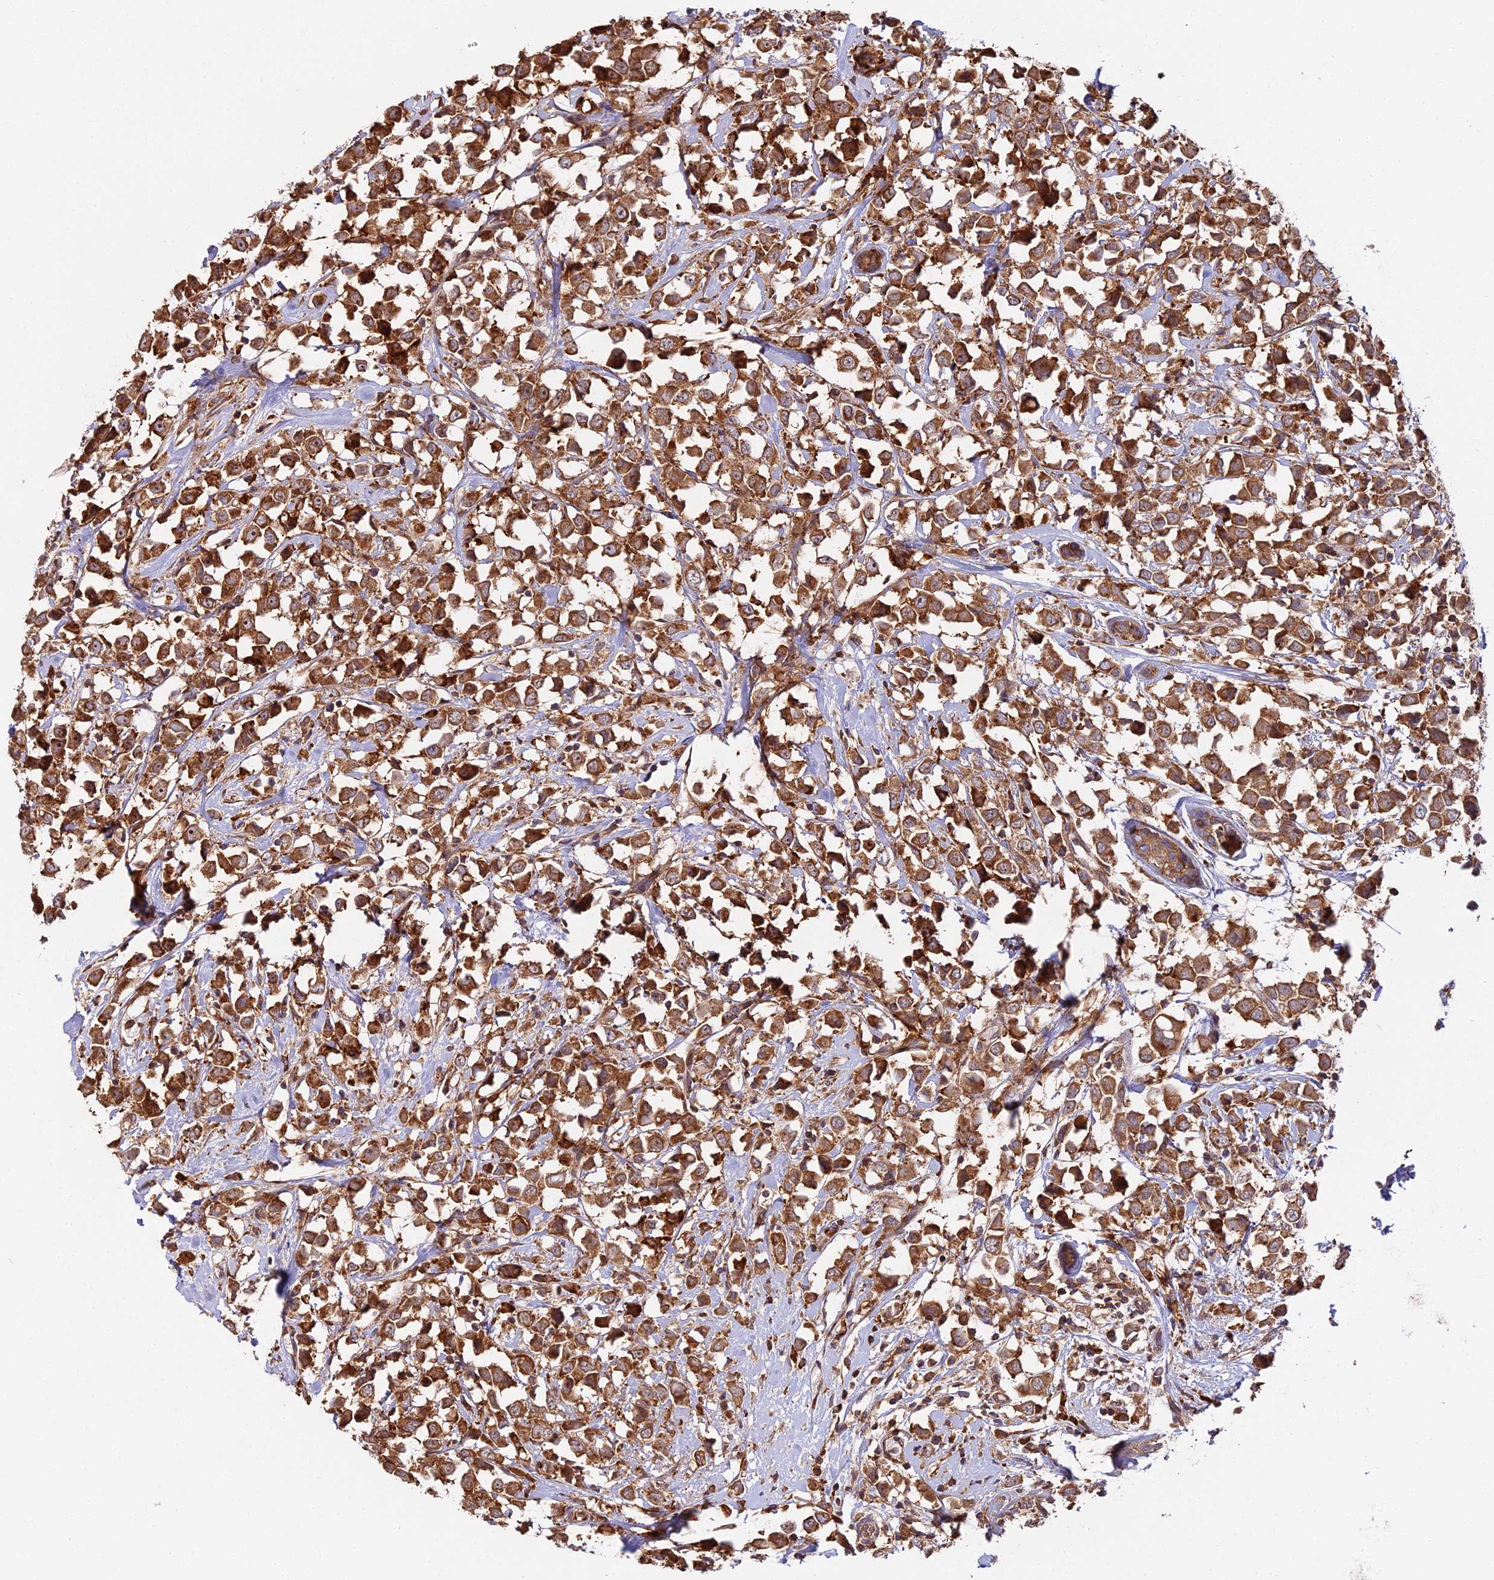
{"staining": {"intensity": "strong", "quantity": ">75%", "location": "cytoplasmic/membranous"}, "tissue": "breast cancer", "cell_type": "Tumor cells", "image_type": "cancer", "snomed": [{"axis": "morphology", "description": "Duct carcinoma"}, {"axis": "topography", "description": "Breast"}], "caption": "This is an image of immunohistochemistry staining of breast invasive ductal carcinoma, which shows strong expression in the cytoplasmic/membranous of tumor cells.", "gene": "RPL26", "patient": {"sex": "female", "age": 61}}